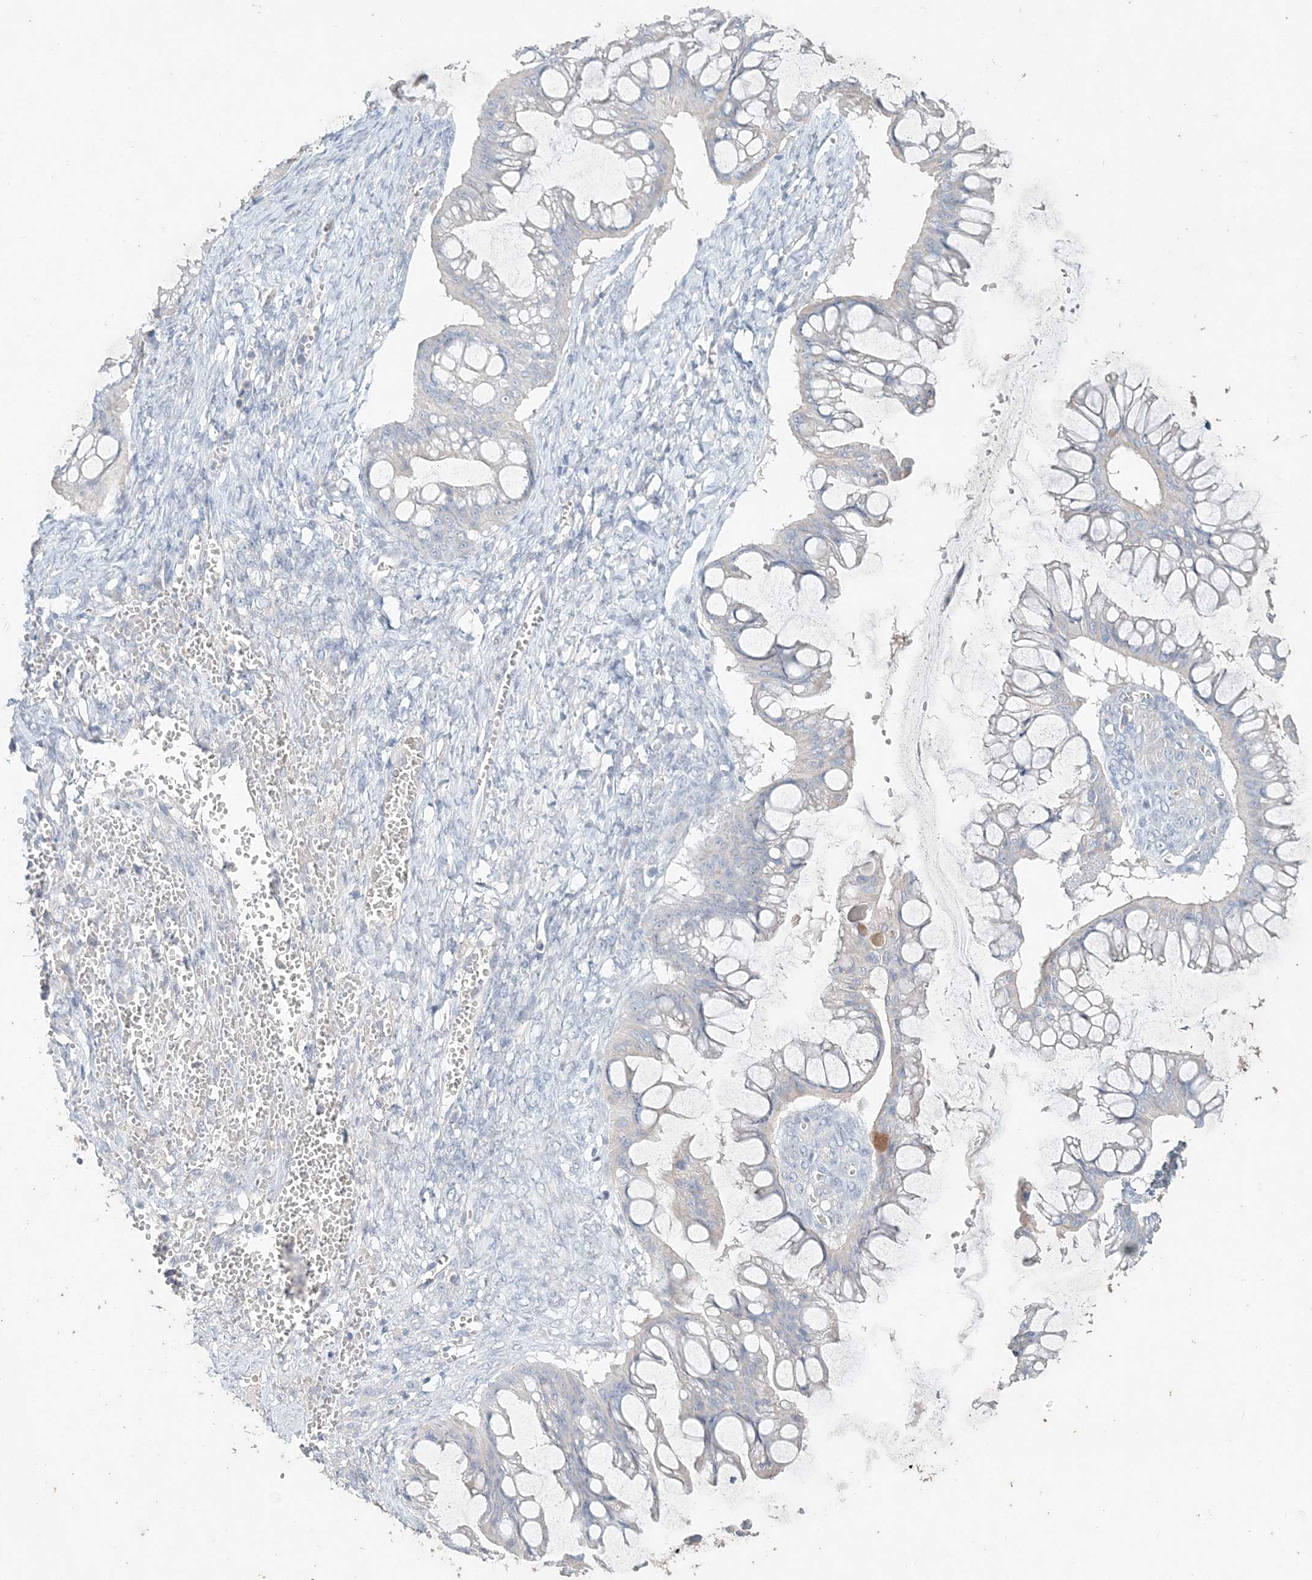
{"staining": {"intensity": "negative", "quantity": "none", "location": "none"}, "tissue": "ovarian cancer", "cell_type": "Tumor cells", "image_type": "cancer", "snomed": [{"axis": "morphology", "description": "Cystadenocarcinoma, mucinous, NOS"}, {"axis": "topography", "description": "Ovary"}], "caption": "Tumor cells show no significant protein expression in ovarian mucinous cystadenocarcinoma.", "gene": "DNAH5", "patient": {"sex": "female", "age": 73}}